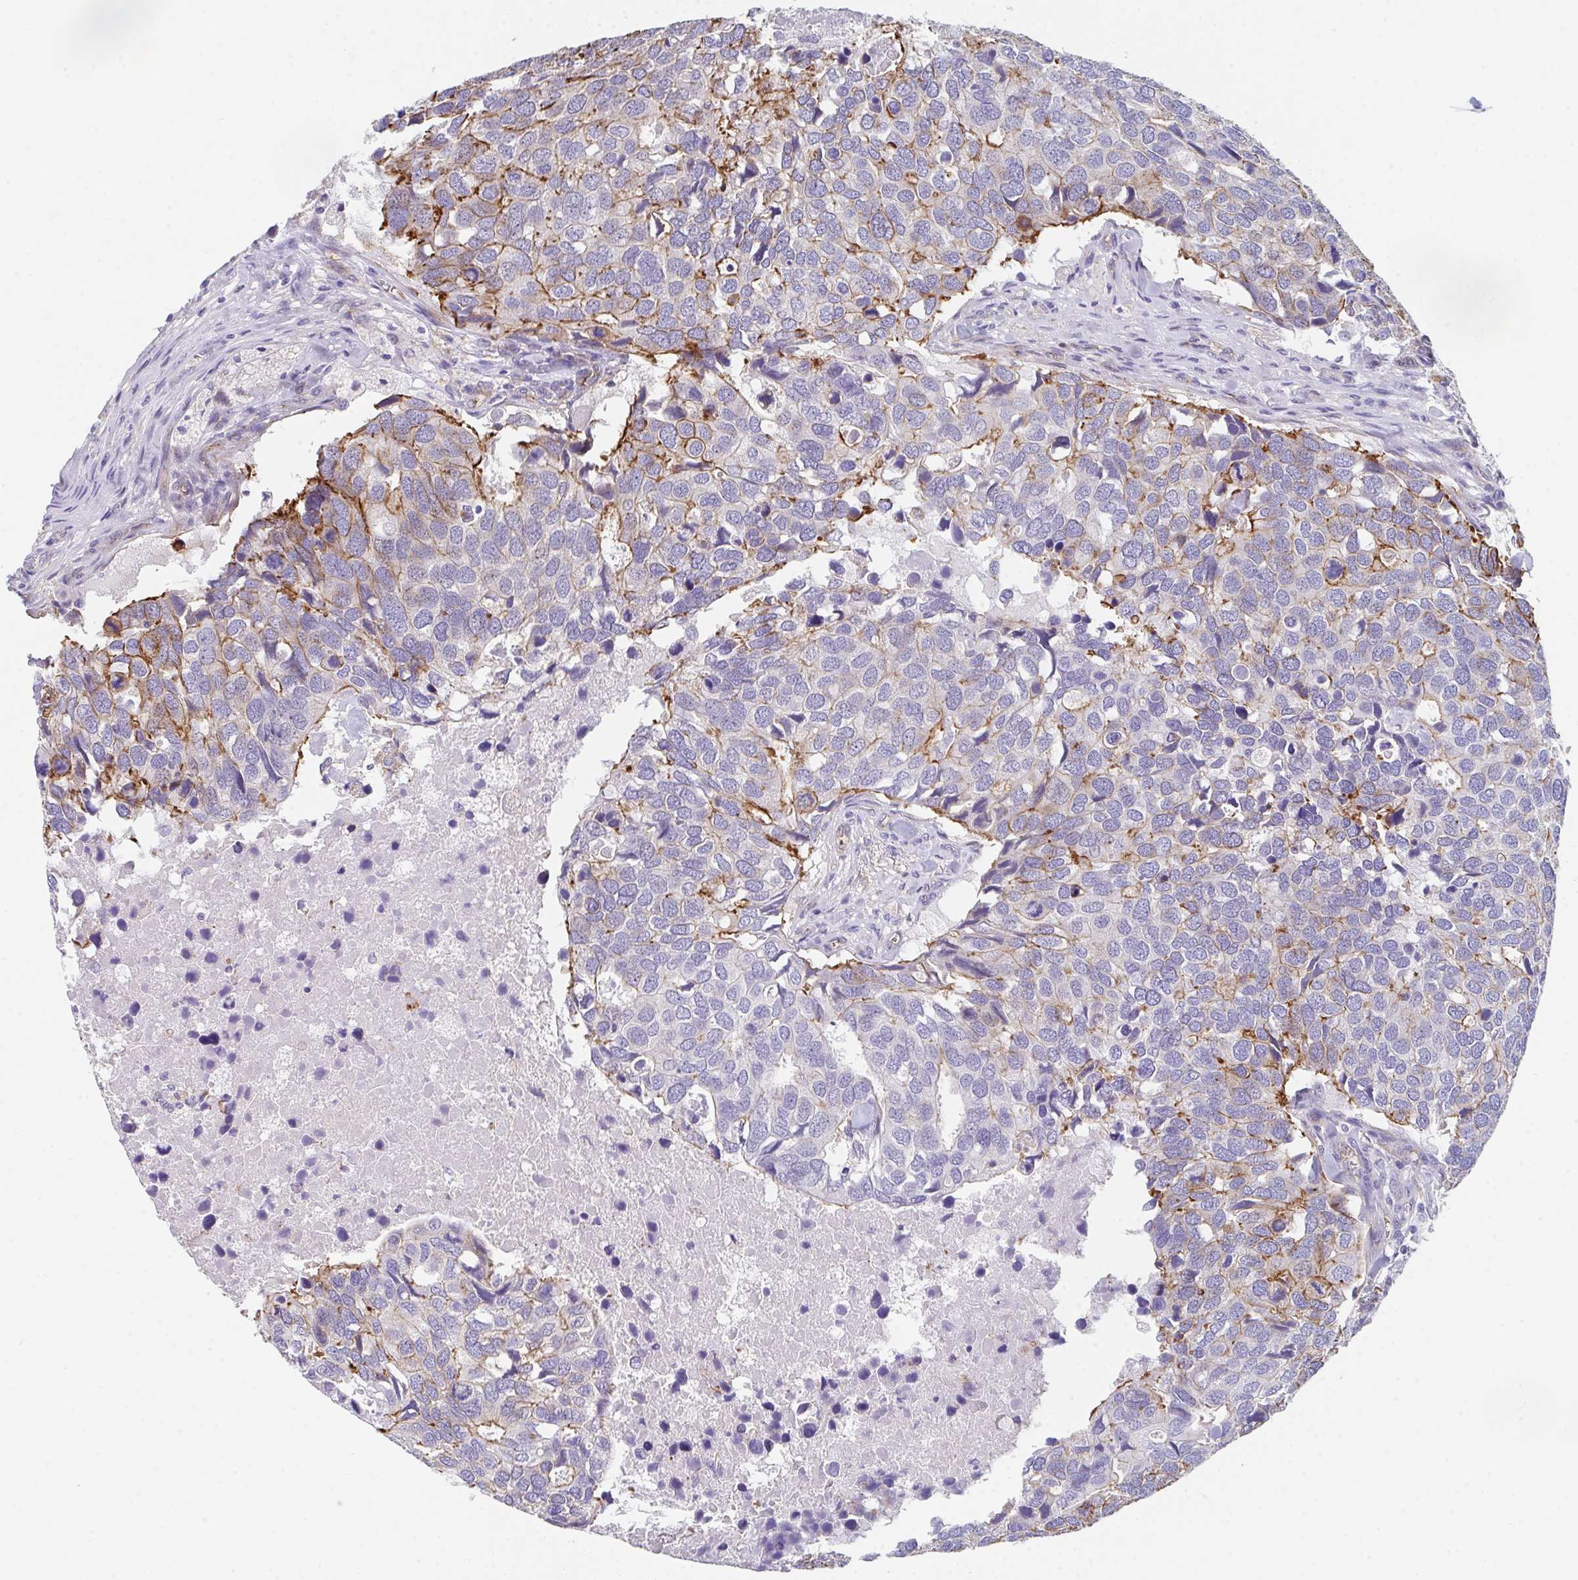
{"staining": {"intensity": "moderate", "quantity": "<25%", "location": "cytoplasmic/membranous"}, "tissue": "breast cancer", "cell_type": "Tumor cells", "image_type": "cancer", "snomed": [{"axis": "morphology", "description": "Duct carcinoma"}, {"axis": "topography", "description": "Breast"}], "caption": "Moderate cytoplasmic/membranous expression is identified in approximately <25% of tumor cells in breast invasive ductal carcinoma.", "gene": "DBN1", "patient": {"sex": "female", "age": 83}}